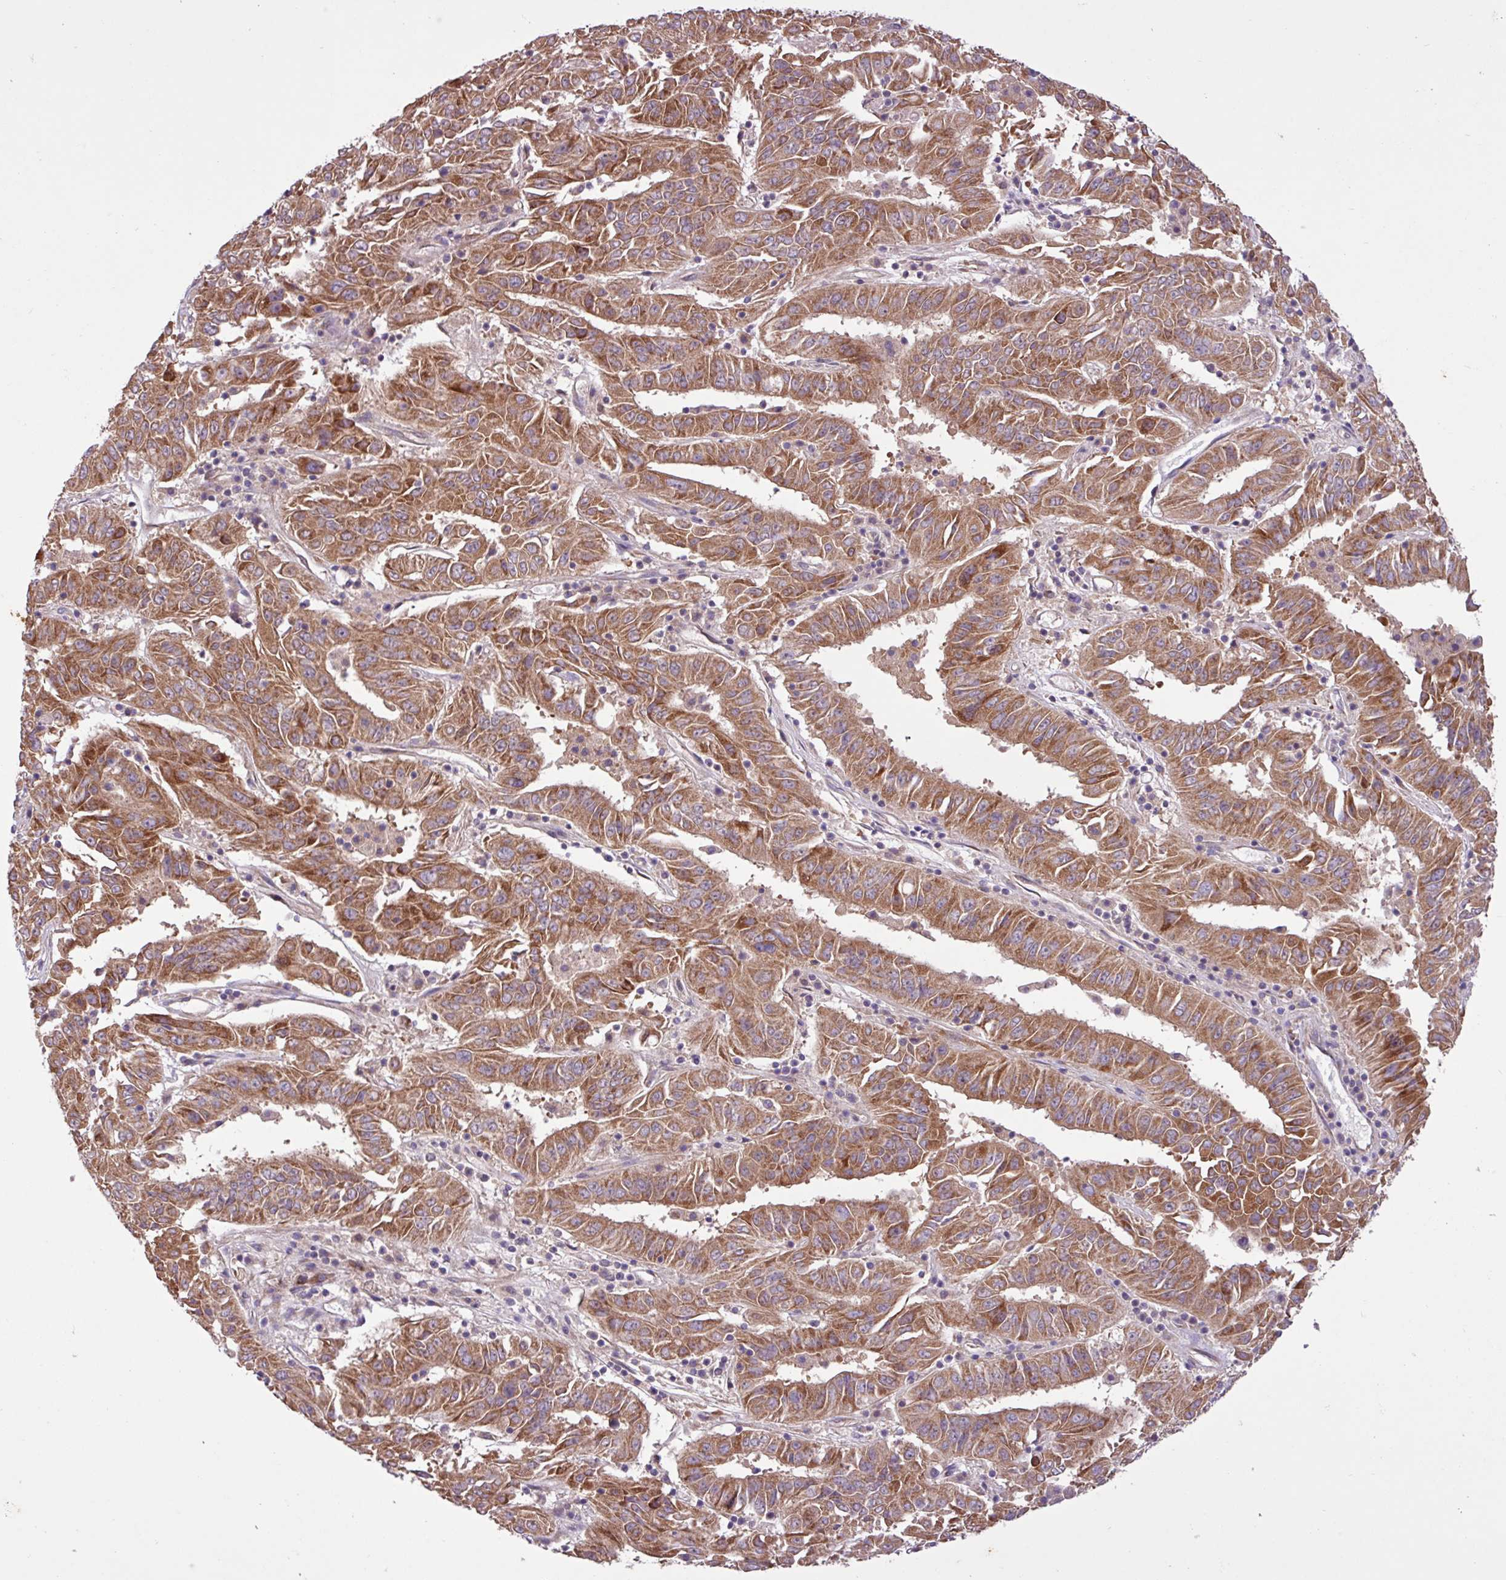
{"staining": {"intensity": "moderate", "quantity": ">75%", "location": "cytoplasmic/membranous"}, "tissue": "pancreatic cancer", "cell_type": "Tumor cells", "image_type": "cancer", "snomed": [{"axis": "morphology", "description": "Adenocarcinoma, NOS"}, {"axis": "topography", "description": "Pancreas"}], "caption": "Immunohistochemical staining of human pancreatic adenocarcinoma shows medium levels of moderate cytoplasmic/membranous expression in about >75% of tumor cells.", "gene": "TIMM10B", "patient": {"sex": "male", "age": 63}}